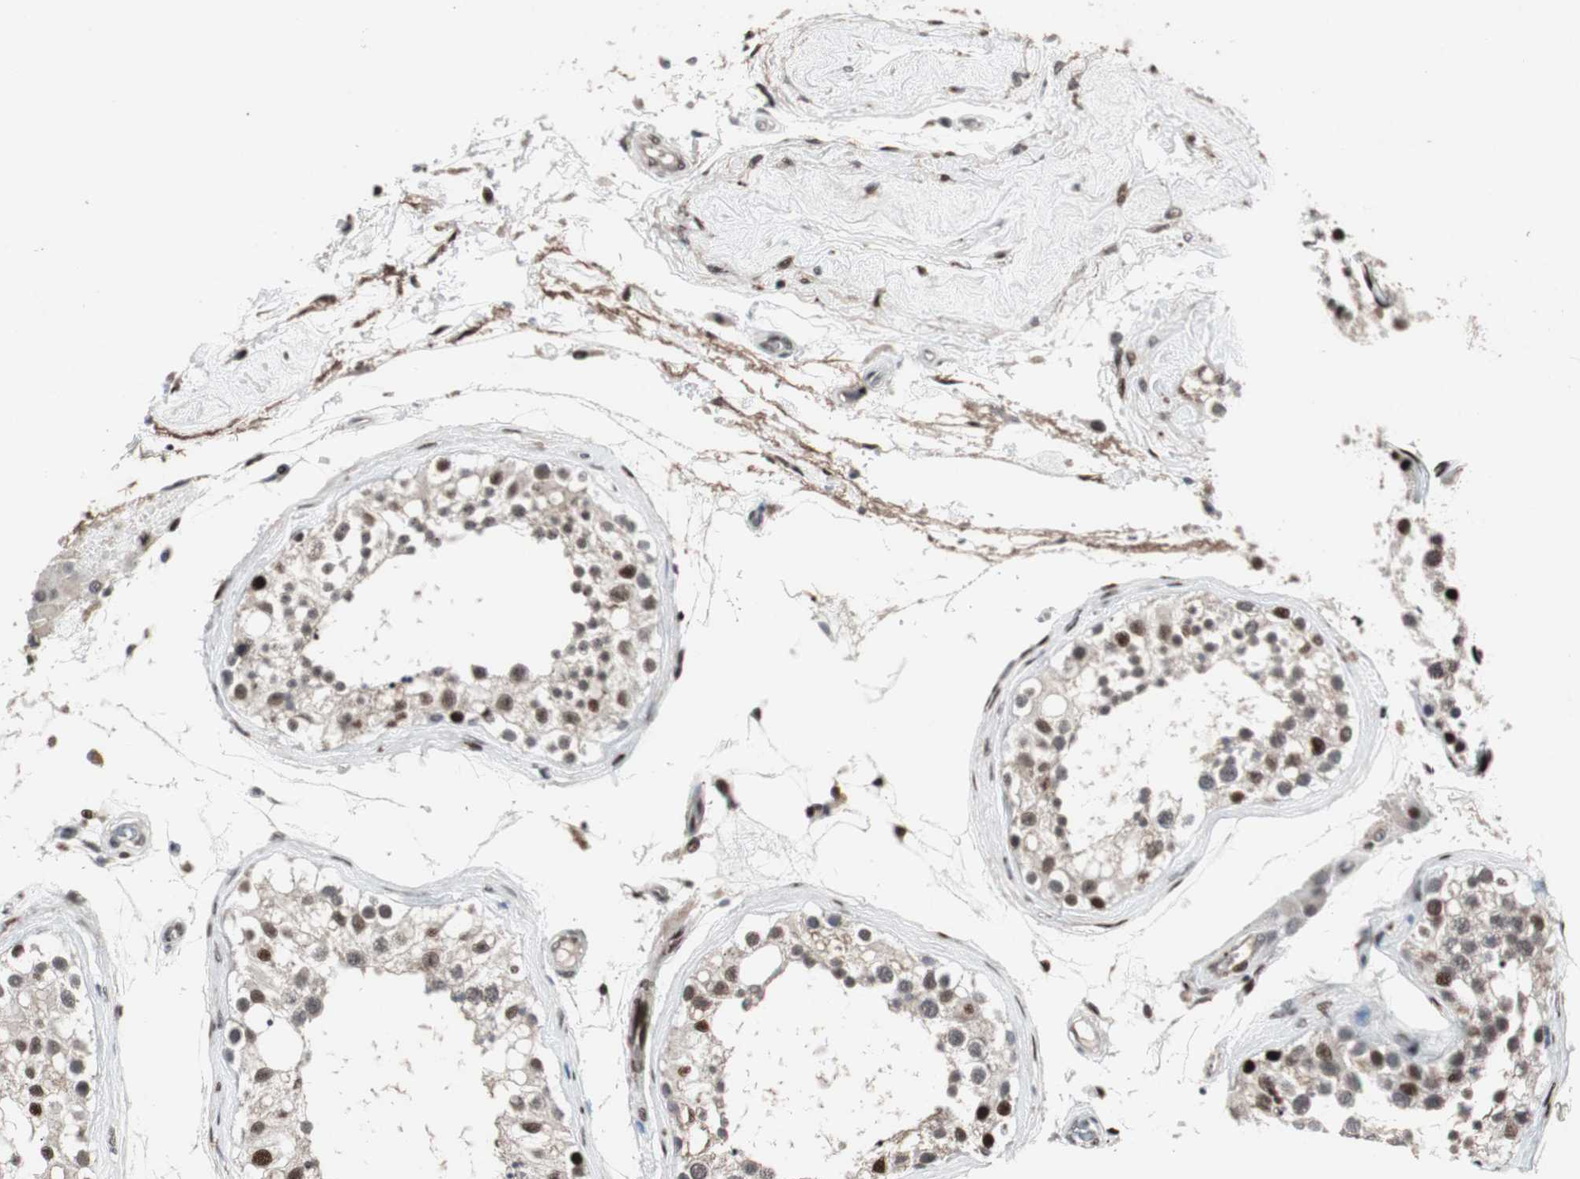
{"staining": {"intensity": "strong", "quantity": ">75%", "location": "nuclear"}, "tissue": "testis", "cell_type": "Cells in seminiferous ducts", "image_type": "normal", "snomed": [{"axis": "morphology", "description": "Normal tissue, NOS"}, {"axis": "topography", "description": "Testis"}], "caption": "Immunohistochemistry (IHC) histopathology image of unremarkable human testis stained for a protein (brown), which shows high levels of strong nuclear expression in approximately >75% of cells in seminiferous ducts.", "gene": "NBL1", "patient": {"sex": "male", "age": 68}}